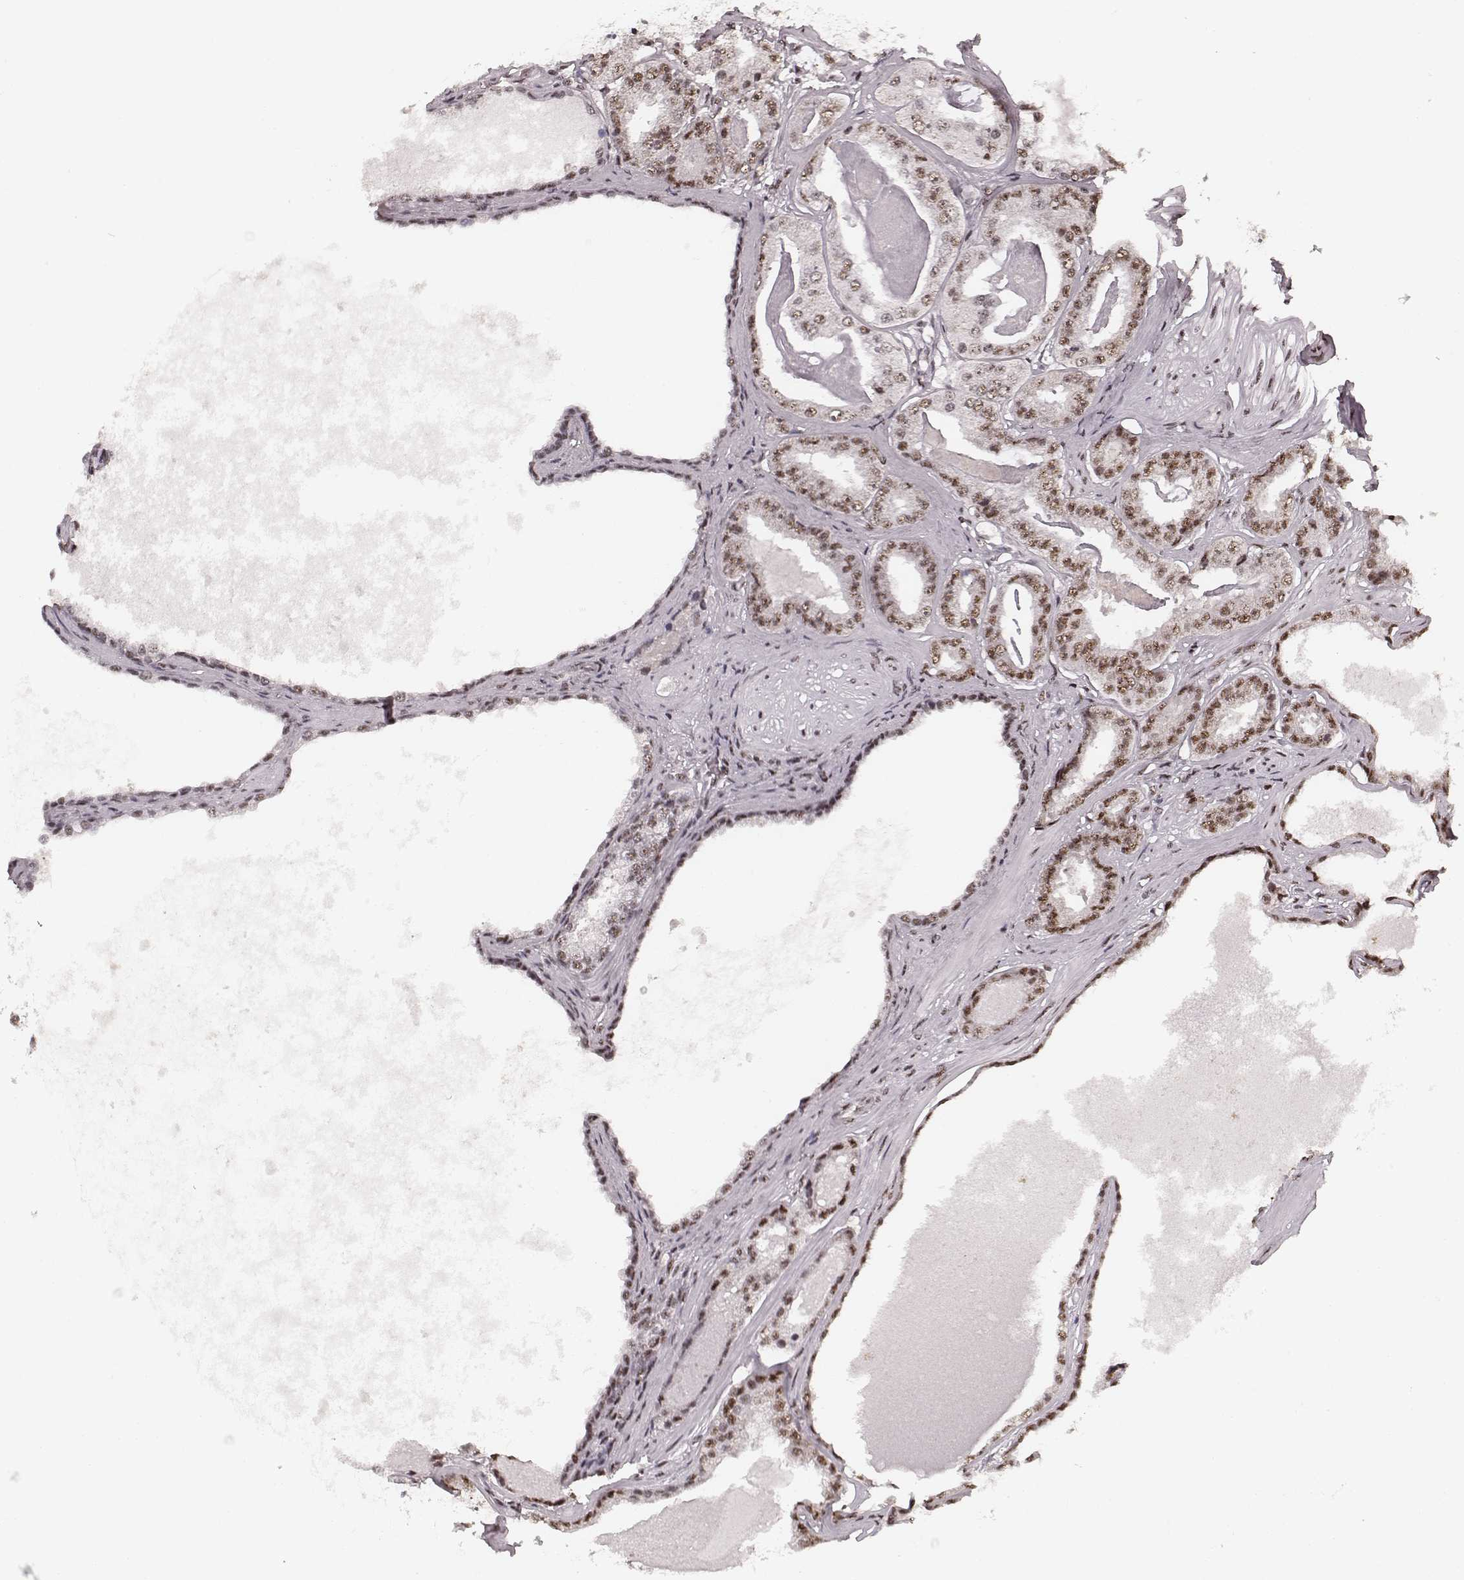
{"staining": {"intensity": "moderate", "quantity": ">75%", "location": "nuclear"}, "tissue": "prostate cancer", "cell_type": "Tumor cells", "image_type": "cancer", "snomed": [{"axis": "morphology", "description": "Adenocarcinoma, NOS"}, {"axis": "topography", "description": "Prostate"}], "caption": "About >75% of tumor cells in human prostate adenocarcinoma reveal moderate nuclear protein staining as visualized by brown immunohistochemical staining.", "gene": "LUC7L", "patient": {"sex": "male", "age": 64}}